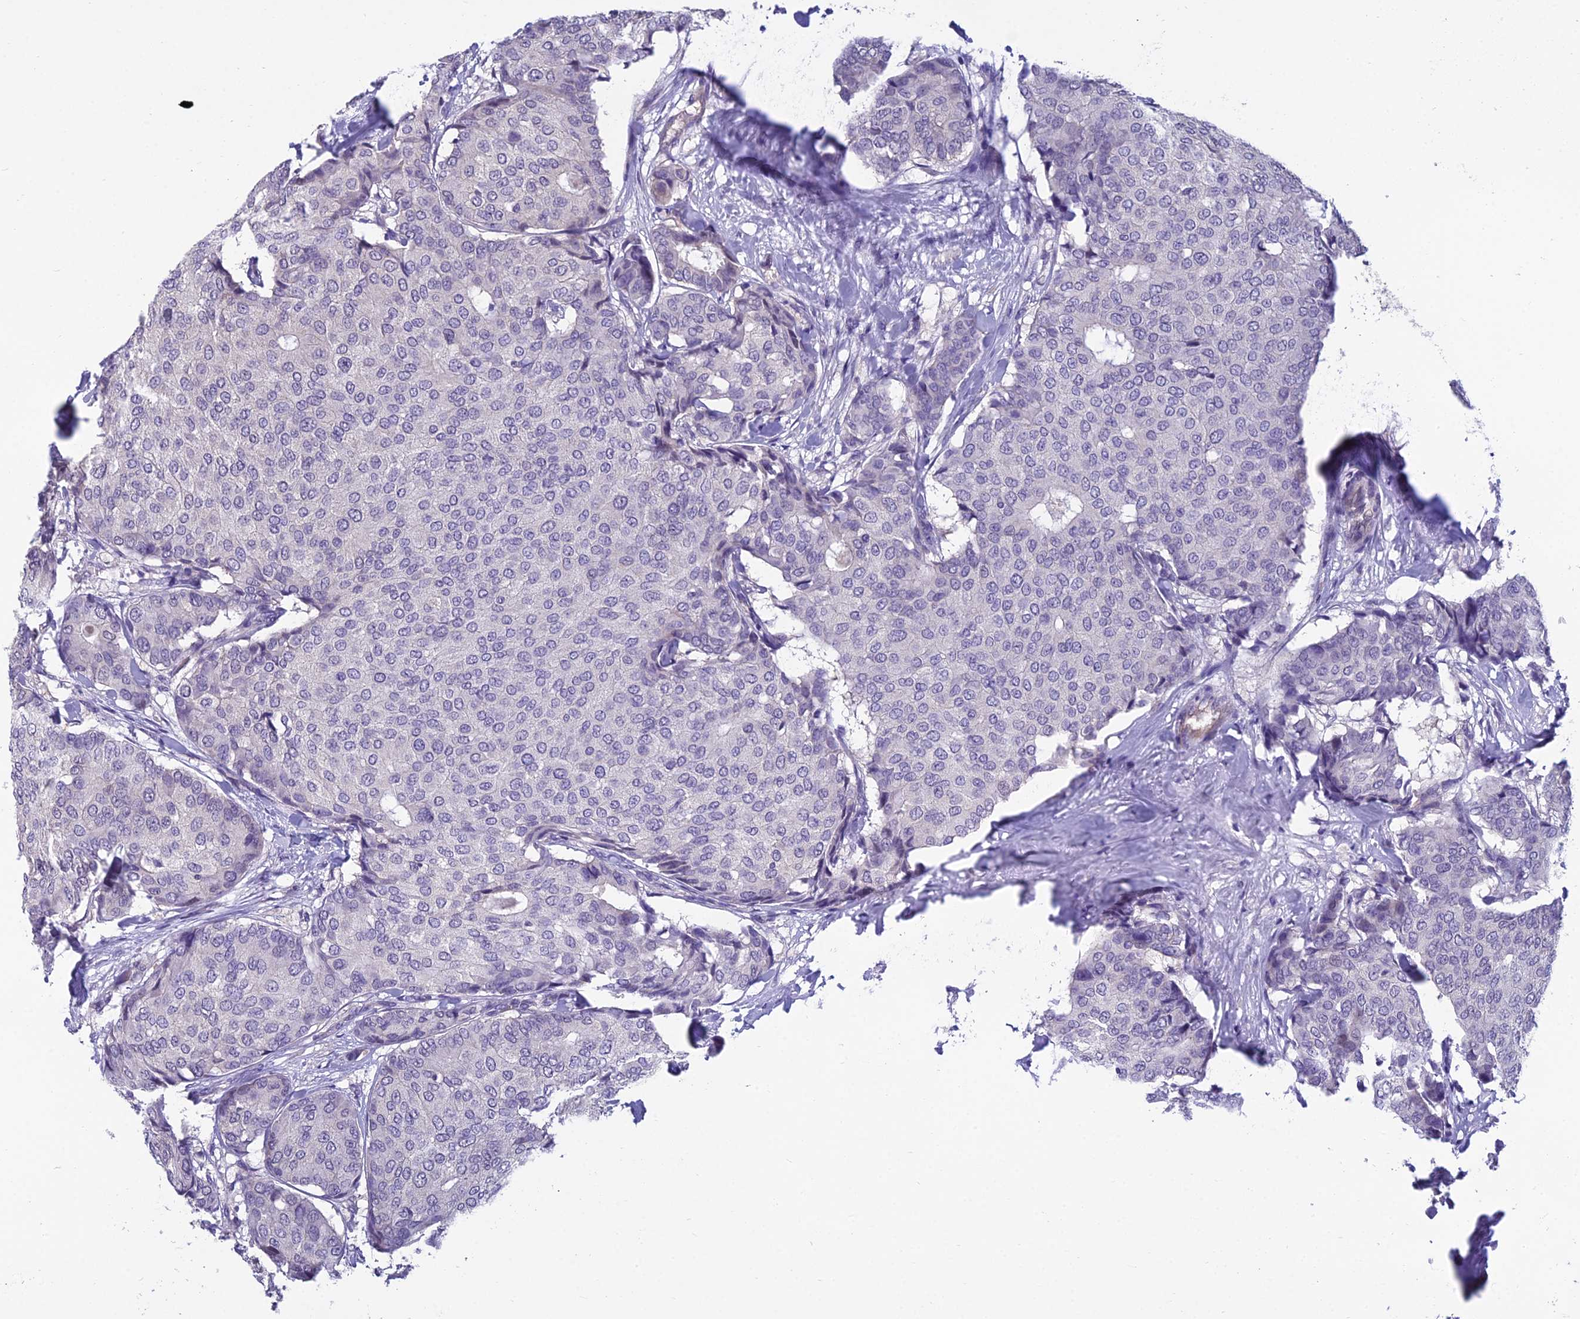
{"staining": {"intensity": "negative", "quantity": "none", "location": "none"}, "tissue": "breast cancer", "cell_type": "Tumor cells", "image_type": "cancer", "snomed": [{"axis": "morphology", "description": "Duct carcinoma"}, {"axis": "topography", "description": "Breast"}], "caption": "This is a histopathology image of IHC staining of breast invasive ductal carcinoma, which shows no positivity in tumor cells.", "gene": "GRWD1", "patient": {"sex": "female", "age": 75}}